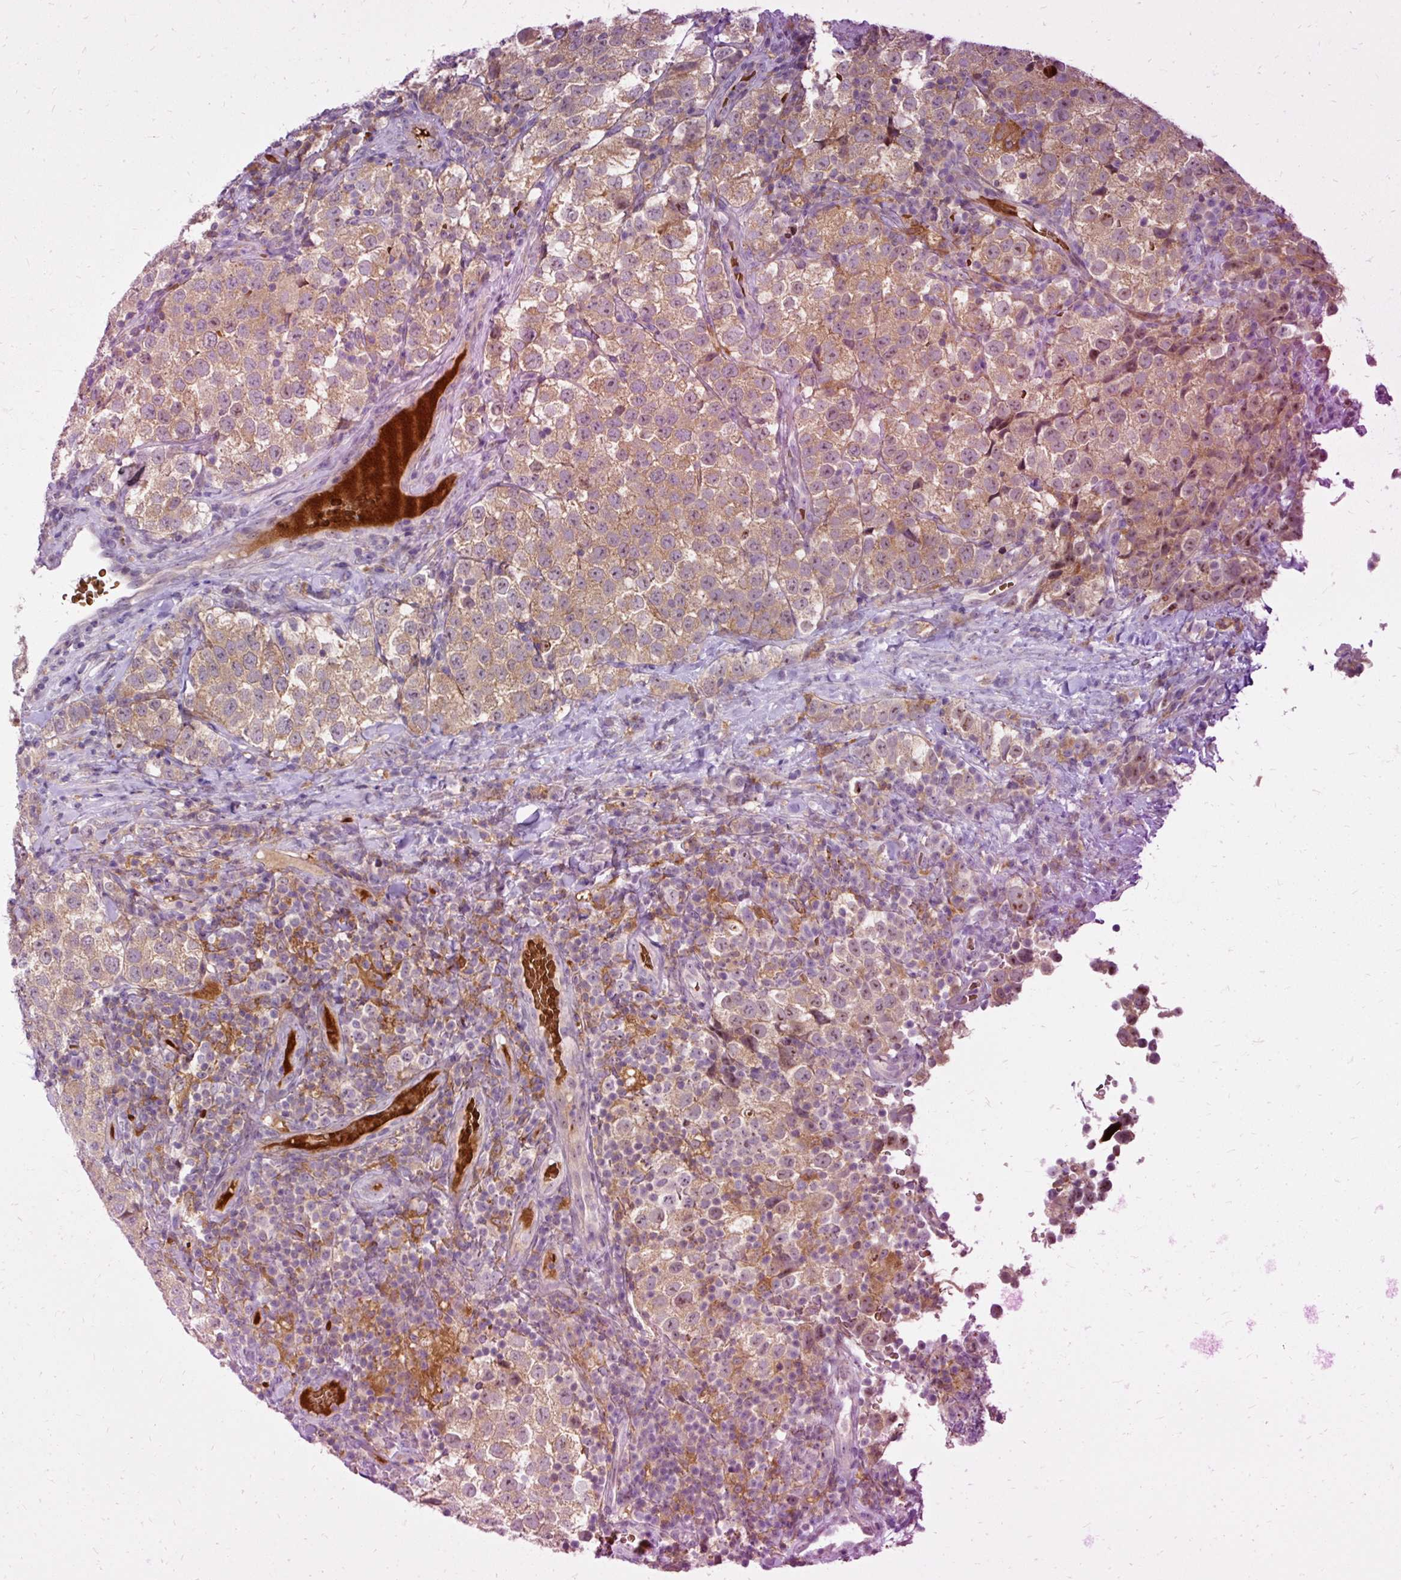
{"staining": {"intensity": "moderate", "quantity": ">75%", "location": "cytoplasmic/membranous"}, "tissue": "testis cancer", "cell_type": "Tumor cells", "image_type": "cancer", "snomed": [{"axis": "morphology", "description": "Seminoma, NOS"}, {"axis": "topography", "description": "Testis"}], "caption": "Tumor cells exhibit medium levels of moderate cytoplasmic/membranous expression in about >75% of cells in seminoma (testis).", "gene": "CEBPZ", "patient": {"sex": "male", "age": 34}}